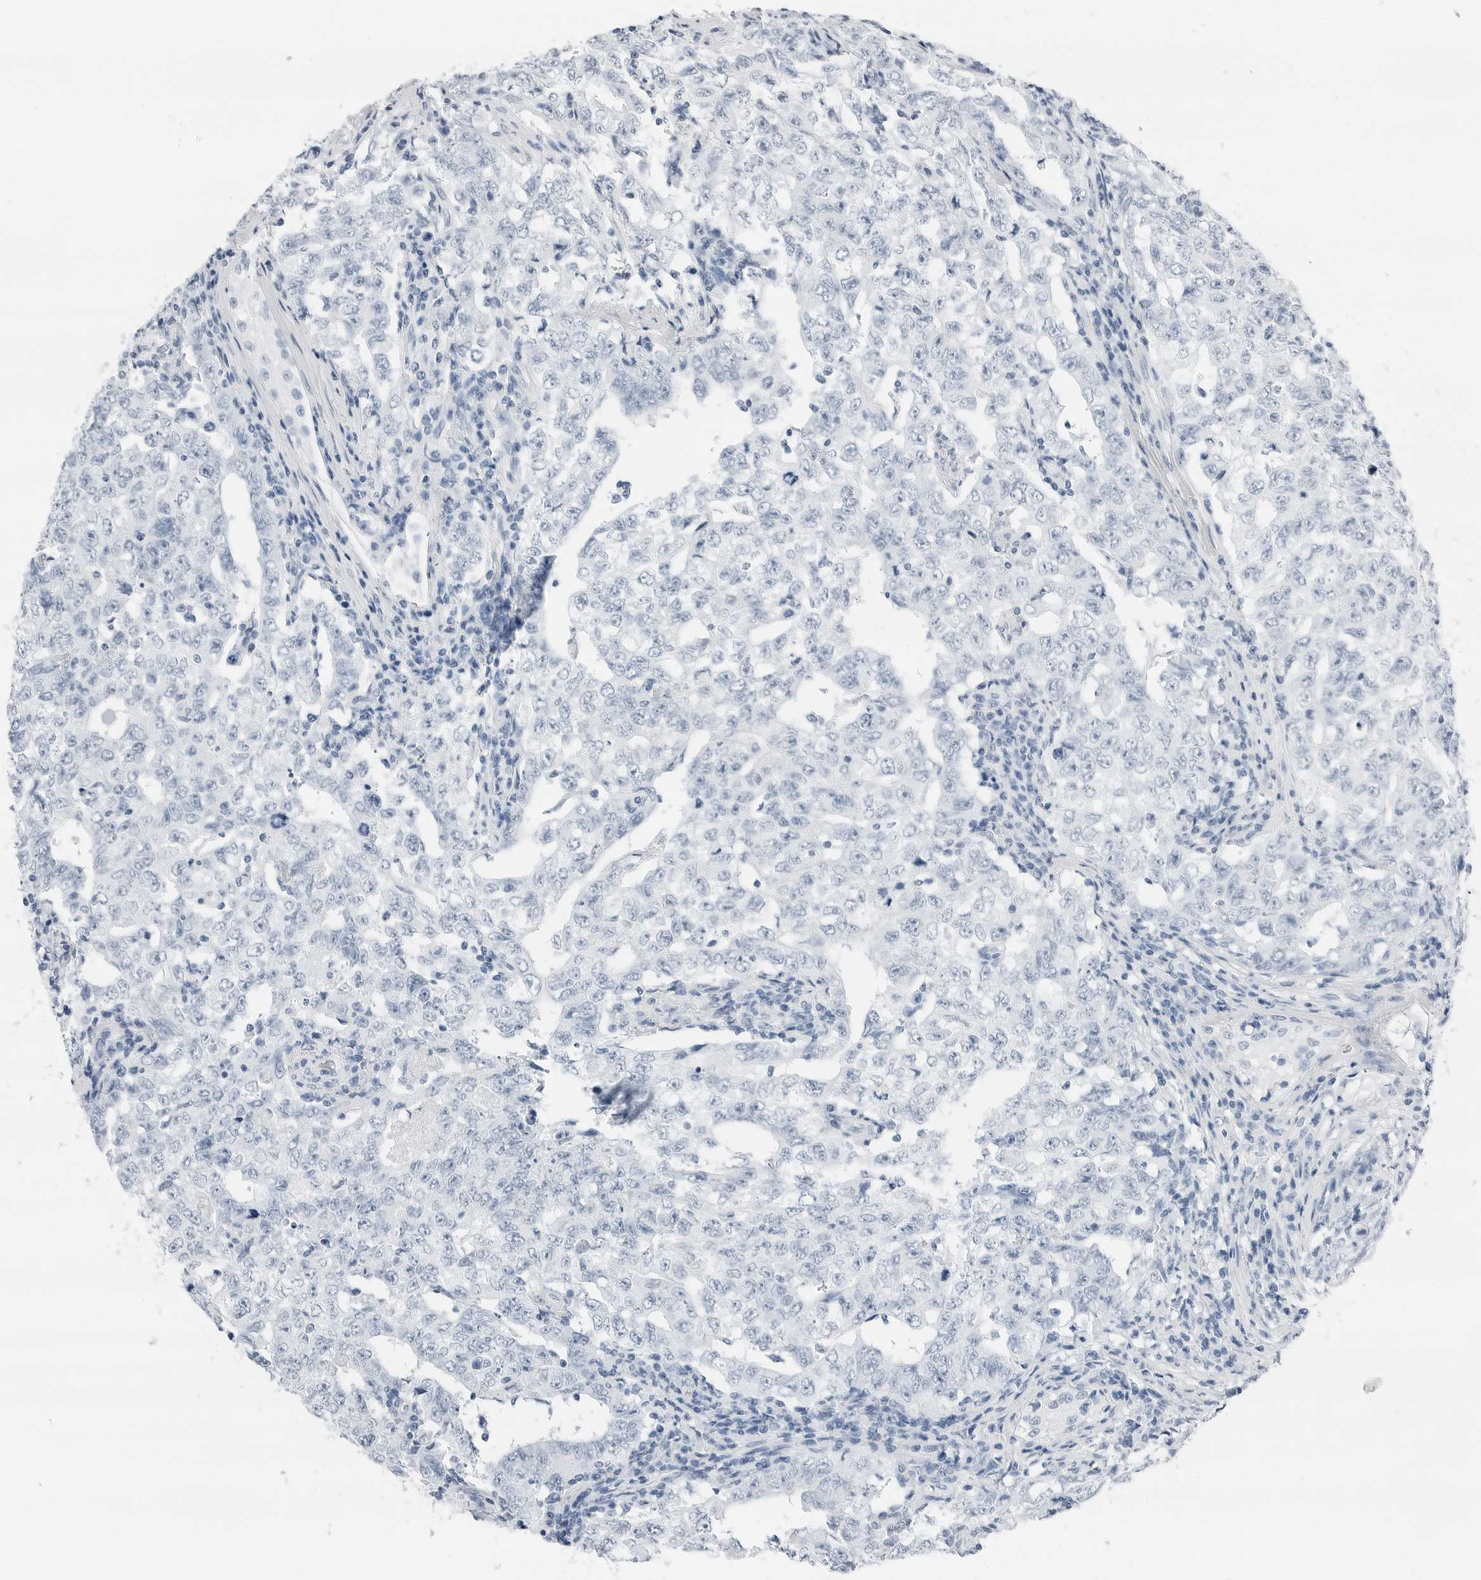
{"staining": {"intensity": "negative", "quantity": "none", "location": "none"}, "tissue": "testis cancer", "cell_type": "Tumor cells", "image_type": "cancer", "snomed": [{"axis": "morphology", "description": "Carcinoma, Embryonal, NOS"}, {"axis": "topography", "description": "Testis"}], "caption": "Testis cancer was stained to show a protein in brown. There is no significant staining in tumor cells.", "gene": "SLPI", "patient": {"sex": "male", "age": 26}}